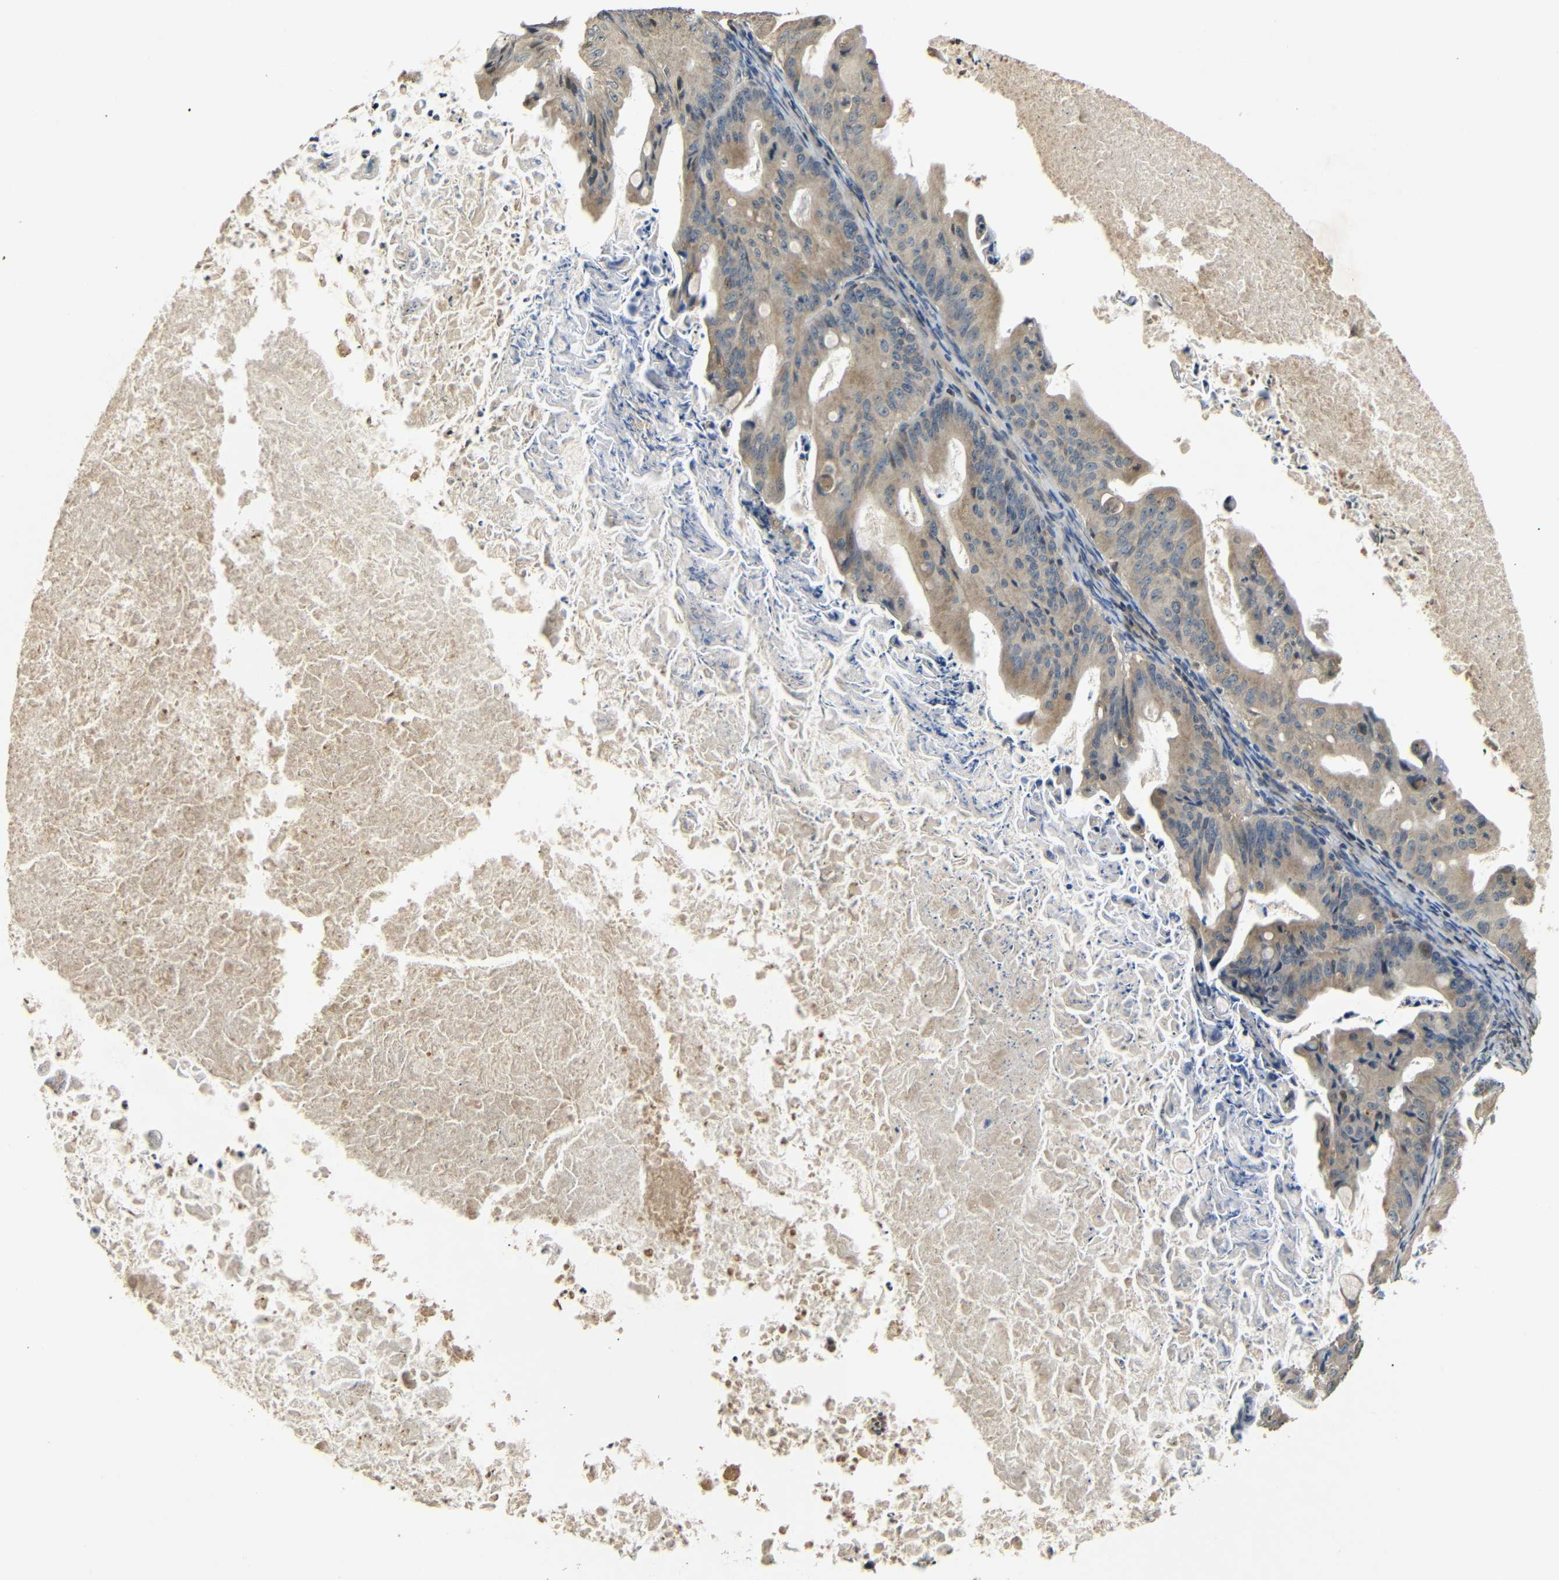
{"staining": {"intensity": "moderate", "quantity": ">75%", "location": "cytoplasmic/membranous"}, "tissue": "ovarian cancer", "cell_type": "Tumor cells", "image_type": "cancer", "snomed": [{"axis": "morphology", "description": "Cystadenocarcinoma, mucinous, NOS"}, {"axis": "topography", "description": "Ovary"}], "caption": "IHC of human mucinous cystadenocarcinoma (ovarian) displays medium levels of moderate cytoplasmic/membranous staining in about >75% of tumor cells.", "gene": "KAZALD1", "patient": {"sex": "female", "age": 37}}